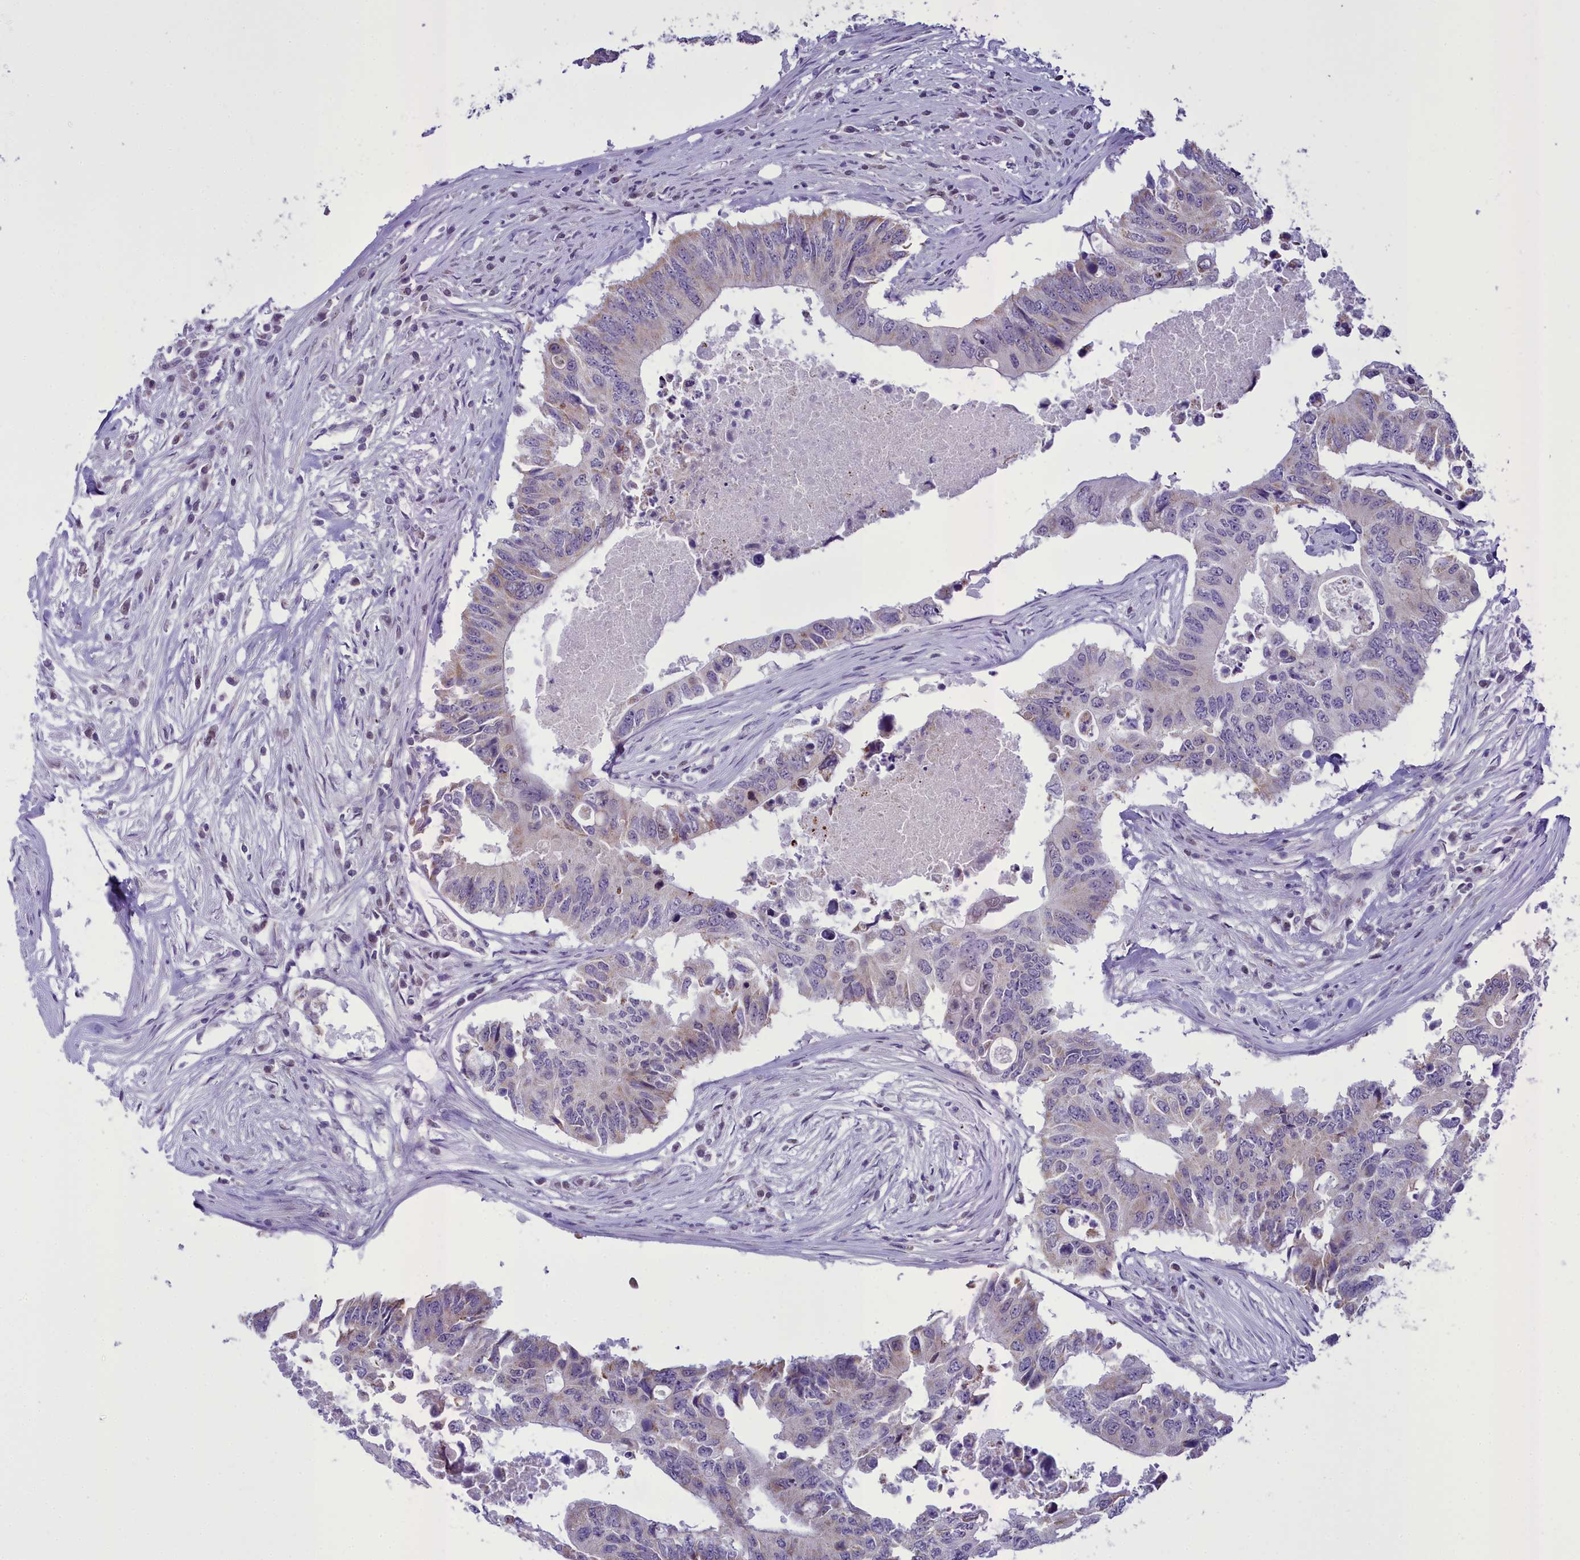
{"staining": {"intensity": "weak", "quantity": "<25%", "location": "cytoplasmic/membranous"}, "tissue": "colorectal cancer", "cell_type": "Tumor cells", "image_type": "cancer", "snomed": [{"axis": "morphology", "description": "Adenocarcinoma, NOS"}, {"axis": "topography", "description": "Colon"}], "caption": "Colorectal cancer stained for a protein using immunohistochemistry (IHC) displays no positivity tumor cells.", "gene": "B9D2", "patient": {"sex": "male", "age": 71}}